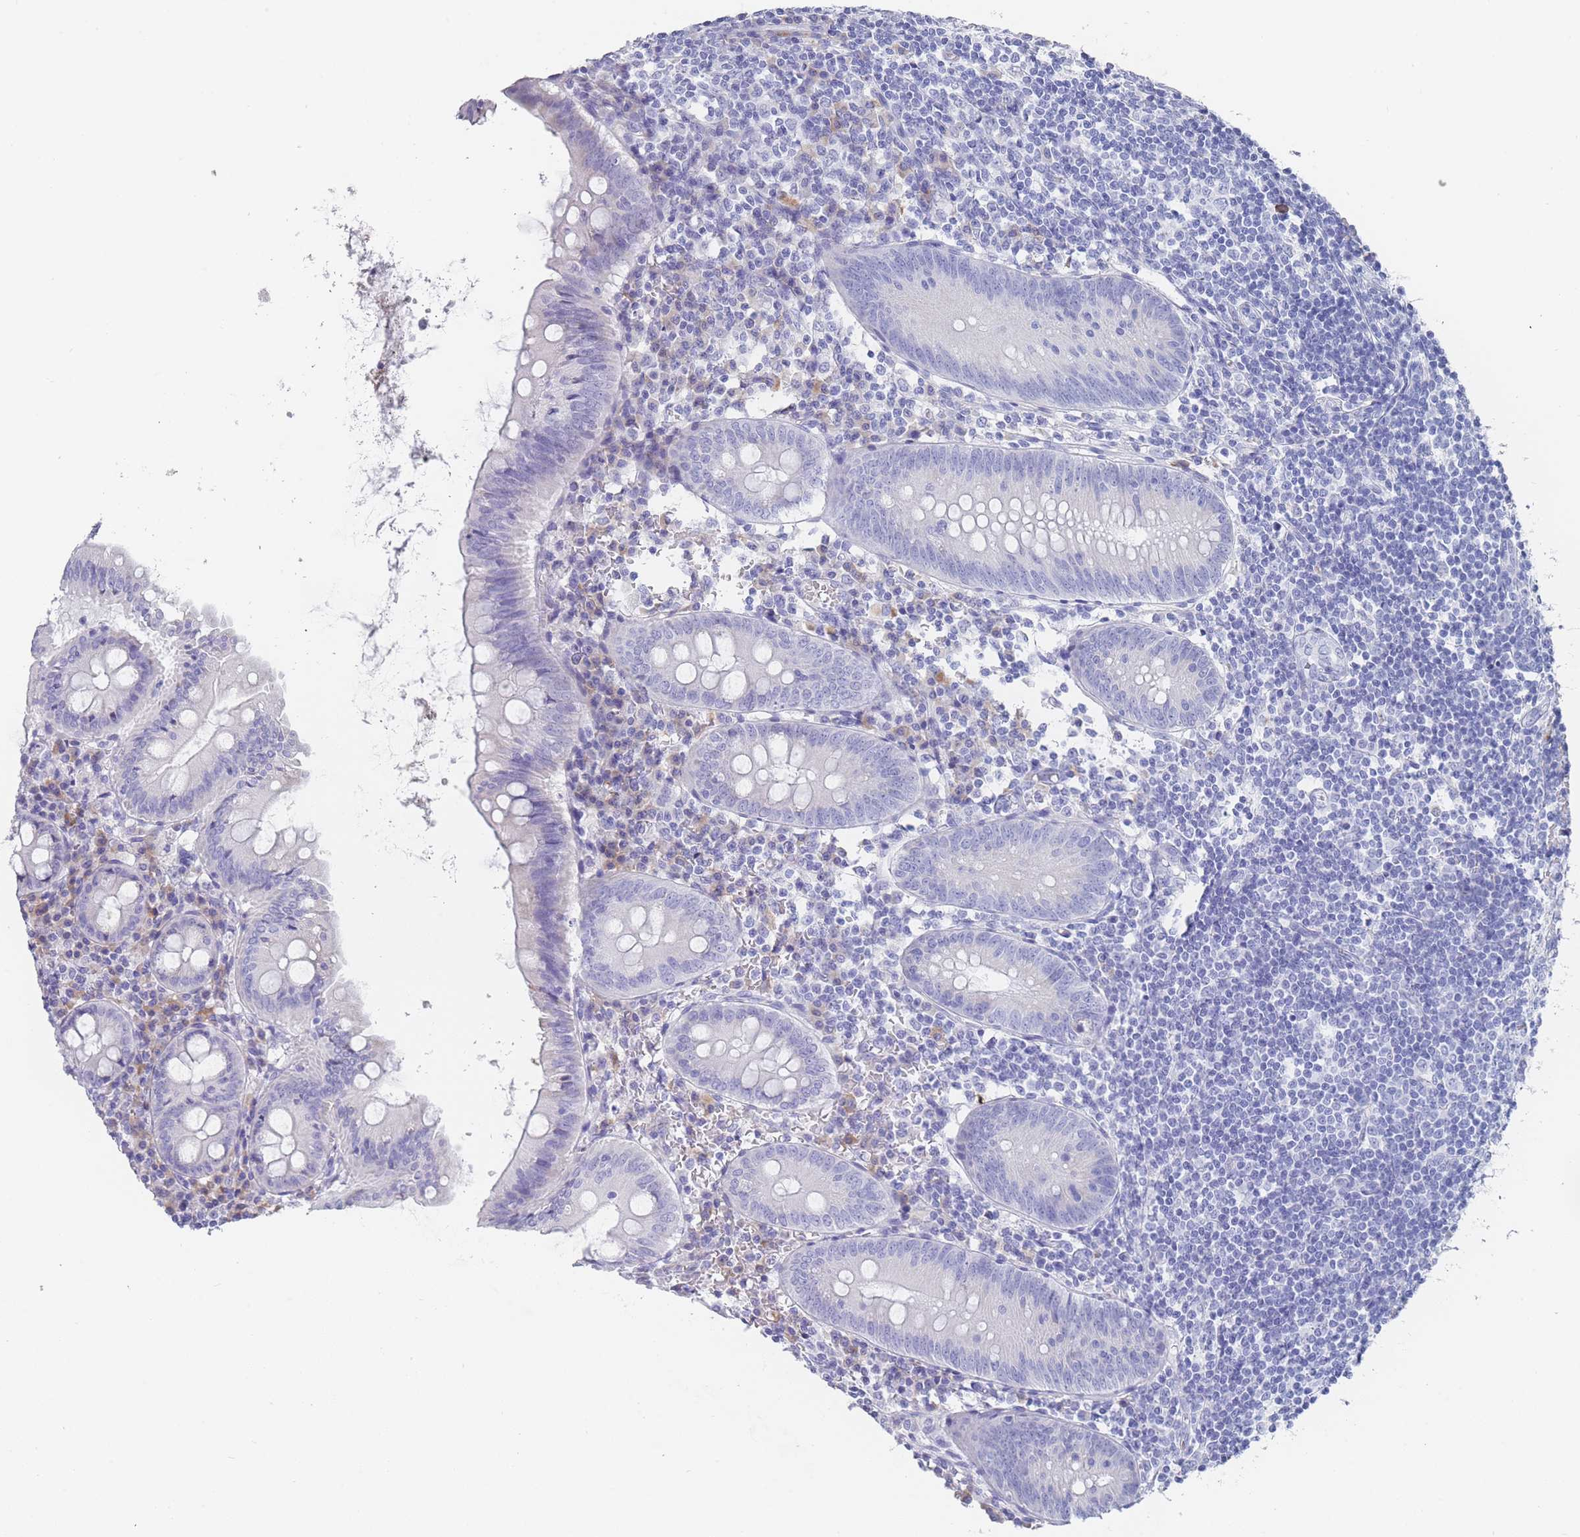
{"staining": {"intensity": "negative", "quantity": "none", "location": "none"}, "tissue": "appendix", "cell_type": "Glandular cells", "image_type": "normal", "snomed": [{"axis": "morphology", "description": "Normal tissue, NOS"}, {"axis": "topography", "description": "Appendix"}], "caption": "IHC of benign human appendix displays no staining in glandular cells.", "gene": "ST8SIA5", "patient": {"sex": "female", "age": 54}}